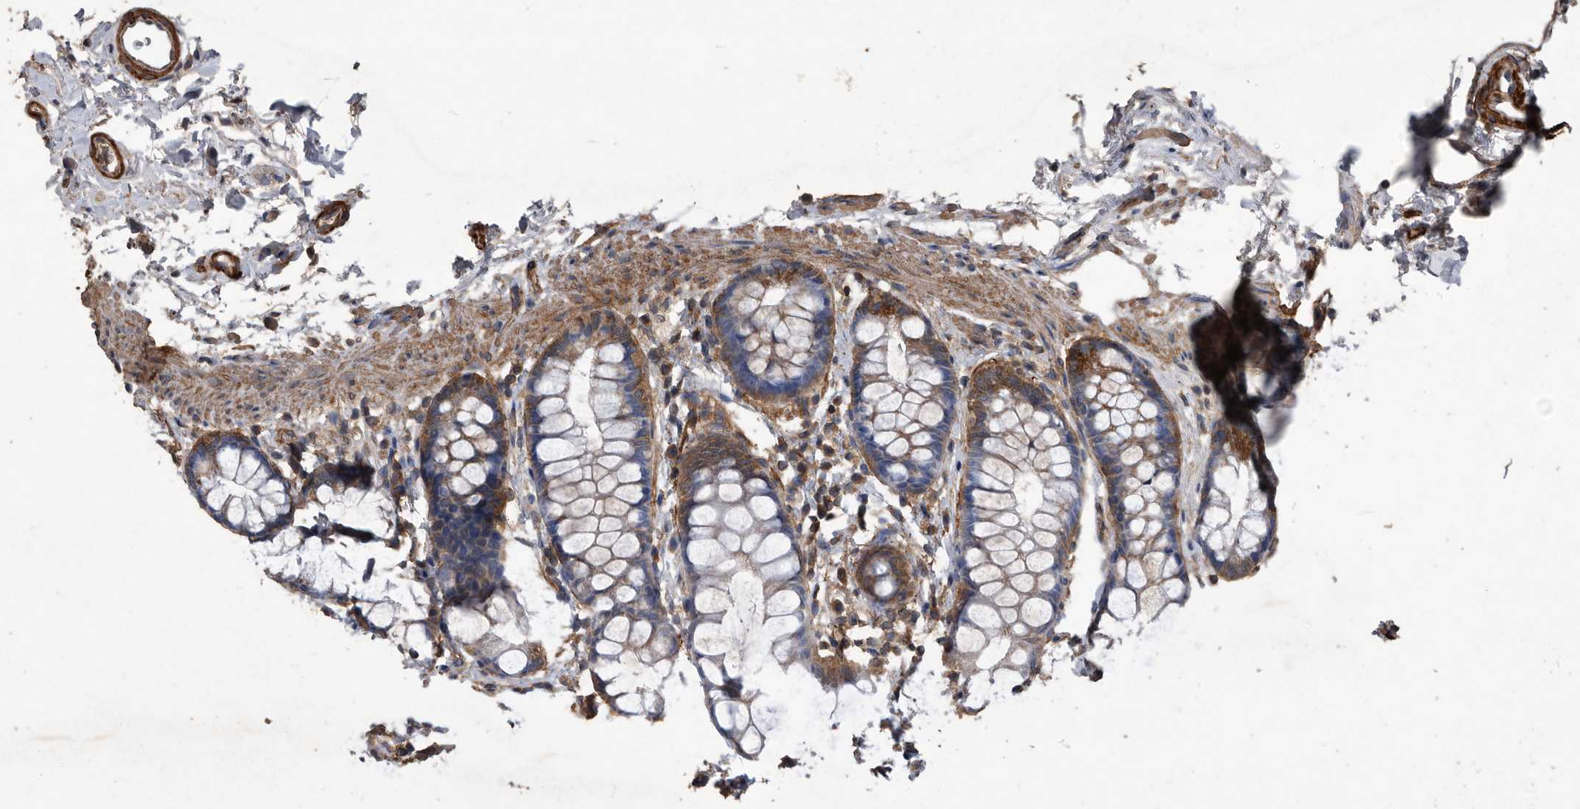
{"staining": {"intensity": "moderate", "quantity": ">75%", "location": "cytoplasmic/membranous"}, "tissue": "rectum", "cell_type": "Glandular cells", "image_type": "normal", "snomed": [{"axis": "morphology", "description": "Normal tissue, NOS"}, {"axis": "topography", "description": "Rectum"}], "caption": "A brown stain highlights moderate cytoplasmic/membranous expression of a protein in glandular cells of benign human rectum. (Stains: DAB in brown, nuclei in blue, Microscopy: brightfield microscopy at high magnification).", "gene": "NRBP1", "patient": {"sex": "female", "age": 65}}